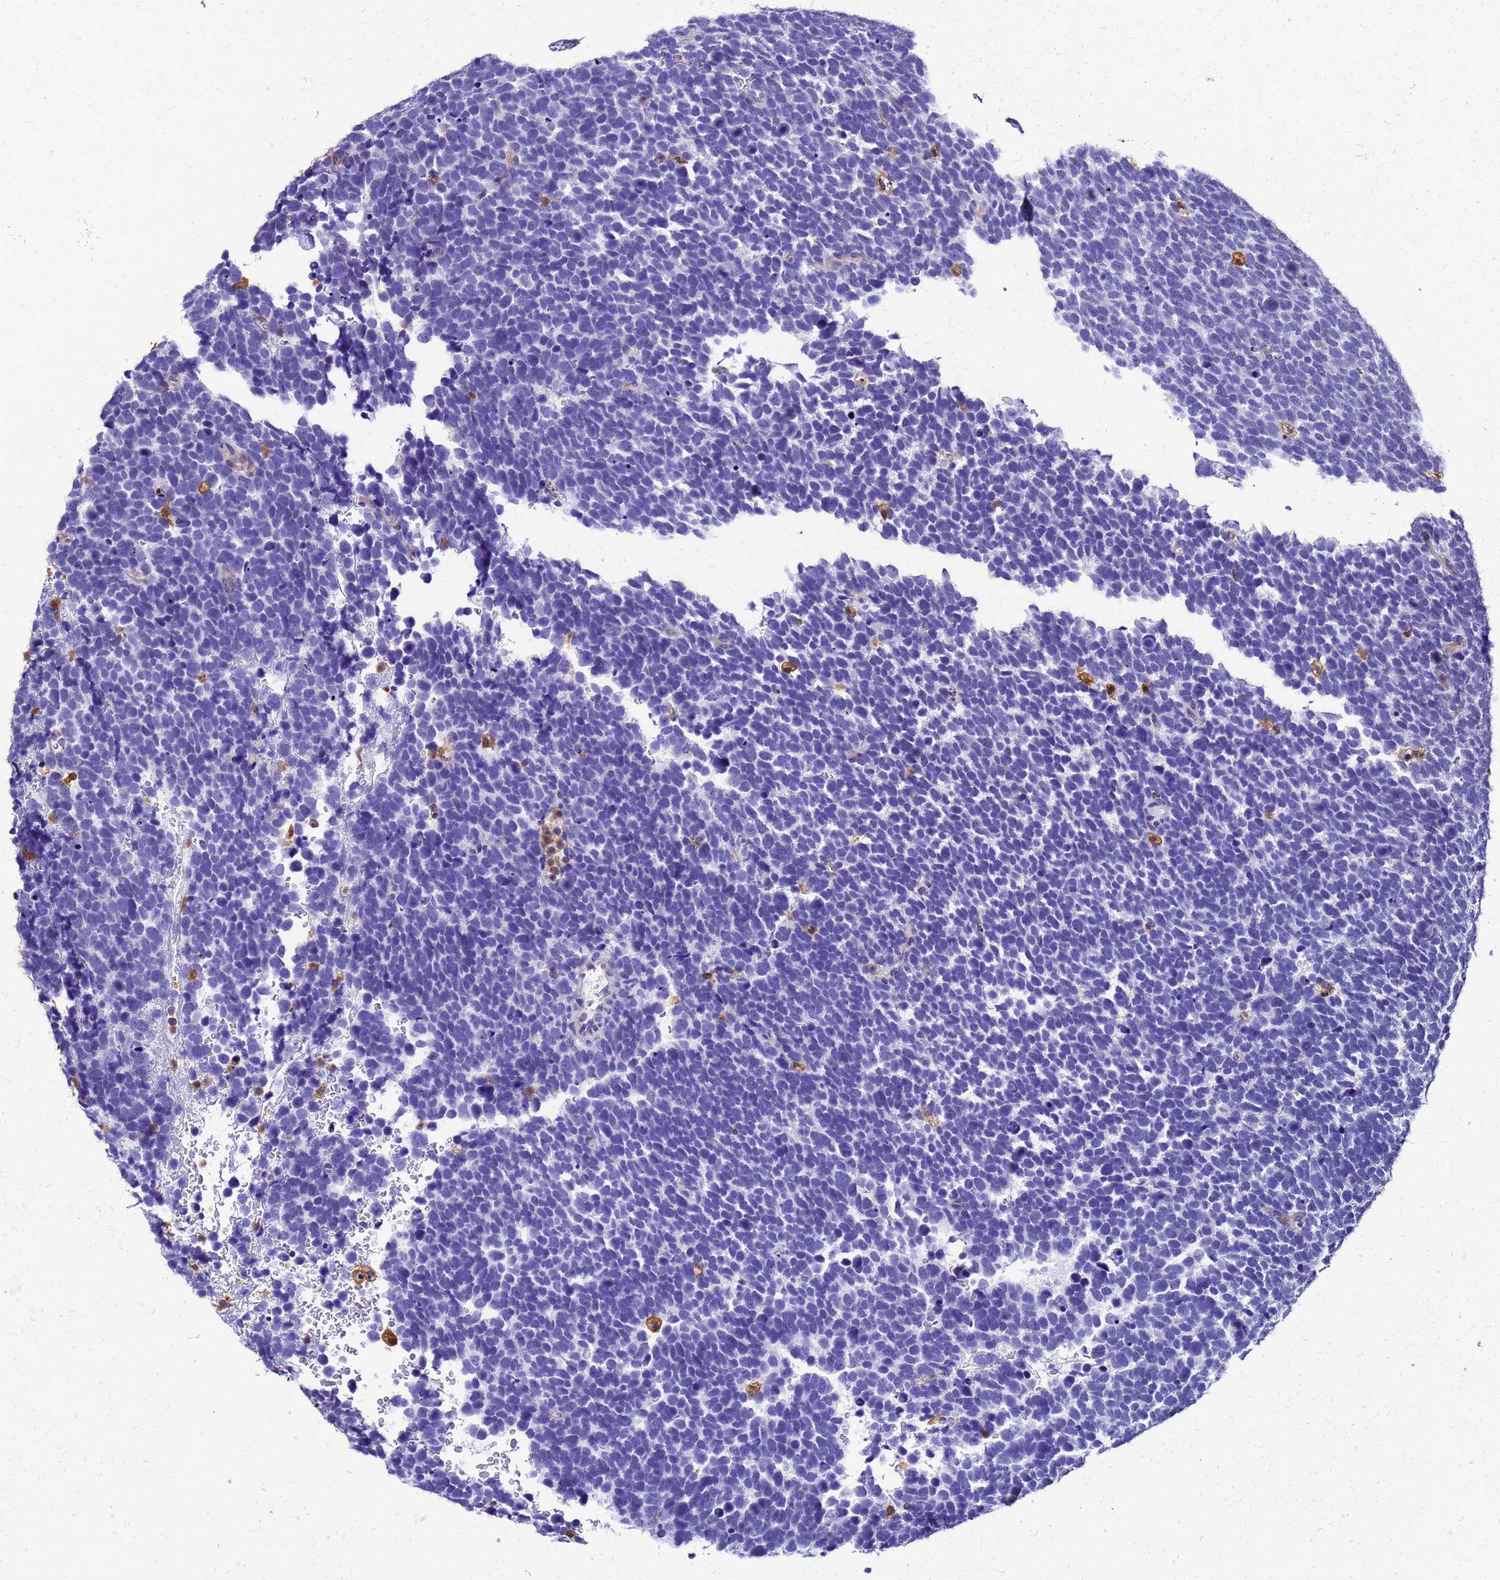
{"staining": {"intensity": "negative", "quantity": "none", "location": "none"}, "tissue": "urothelial cancer", "cell_type": "Tumor cells", "image_type": "cancer", "snomed": [{"axis": "morphology", "description": "Urothelial carcinoma, High grade"}, {"axis": "topography", "description": "Urinary bladder"}], "caption": "Immunohistochemistry (IHC) of human high-grade urothelial carcinoma reveals no positivity in tumor cells. Nuclei are stained in blue.", "gene": "S100A11", "patient": {"sex": "female", "age": 82}}